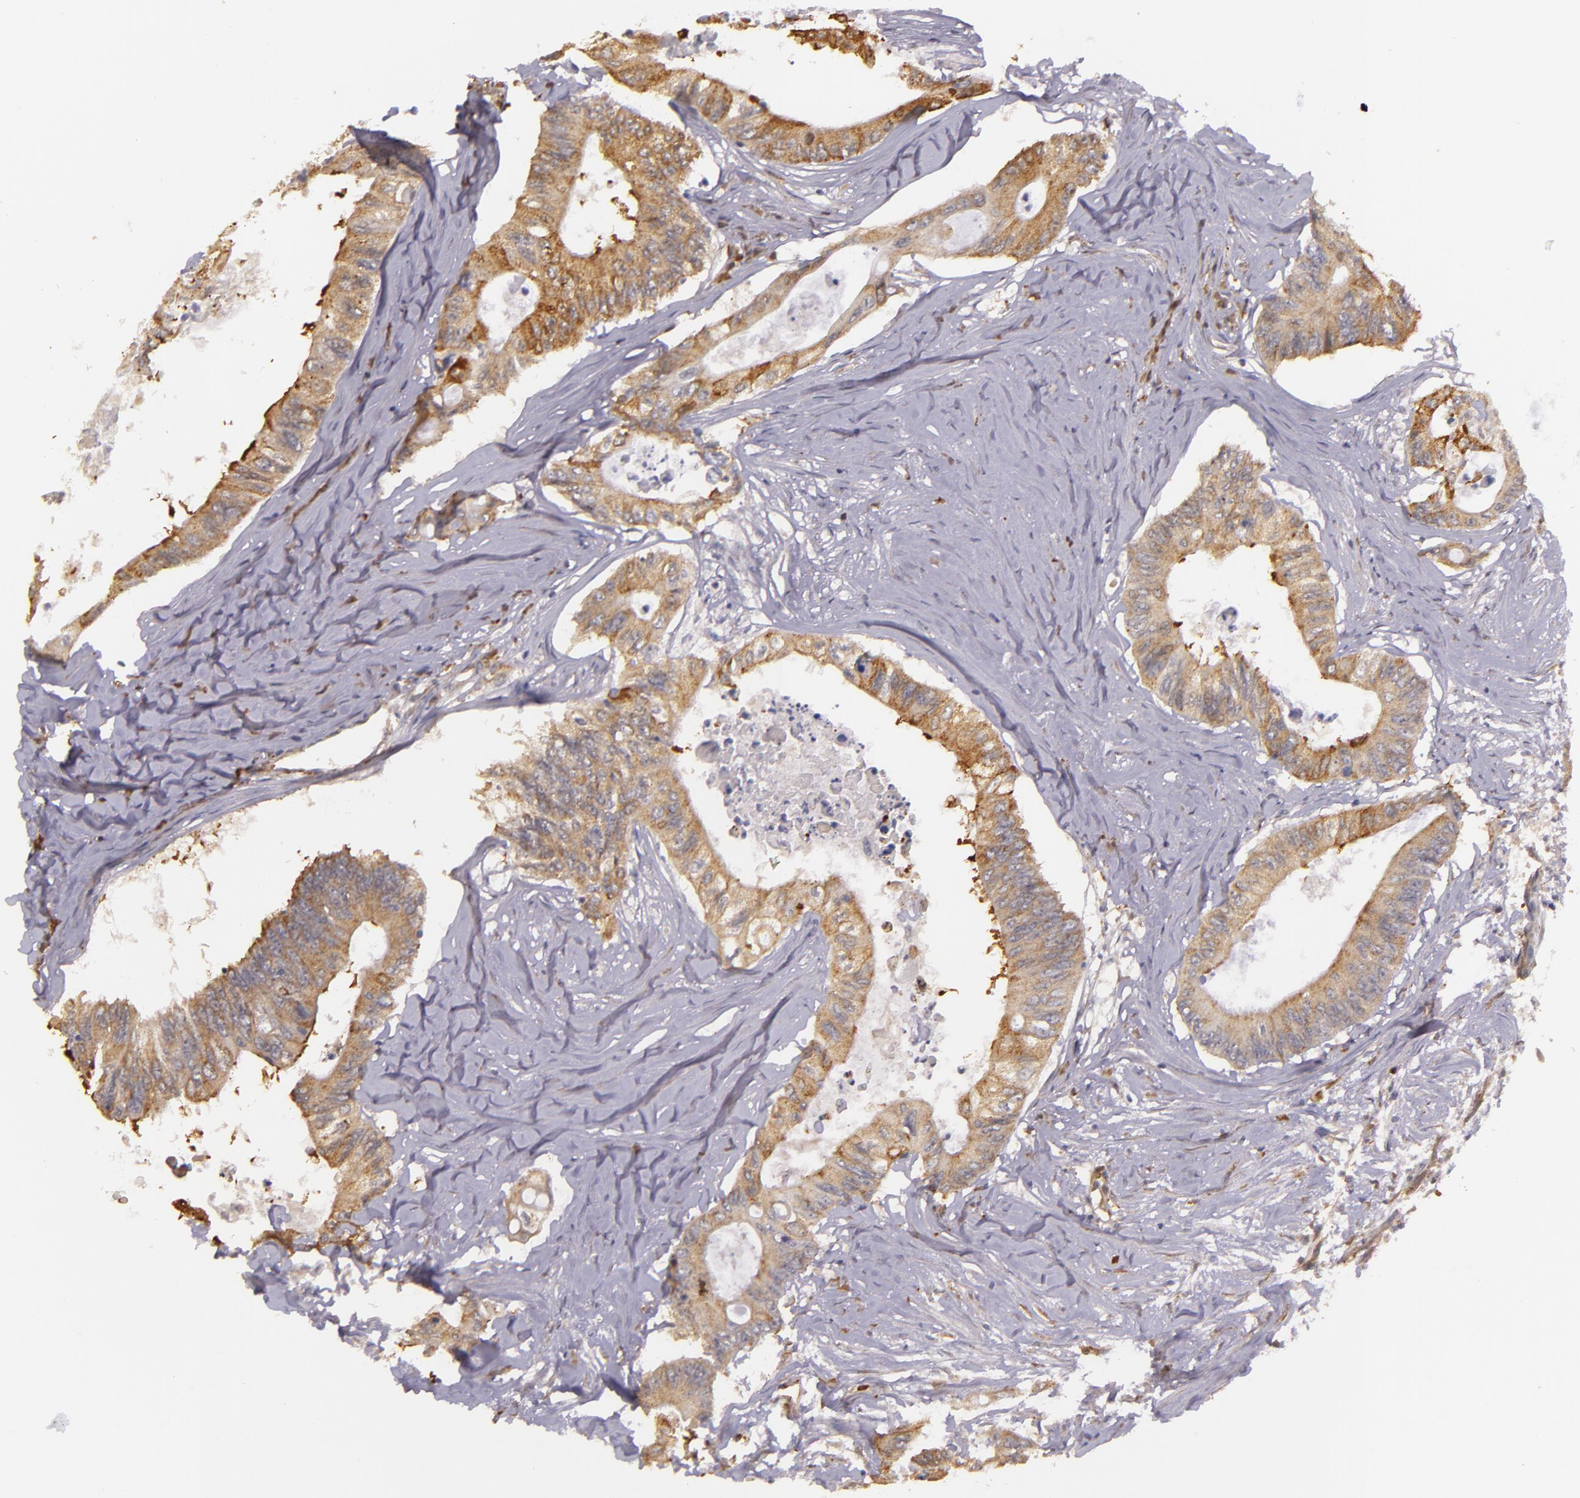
{"staining": {"intensity": "moderate", "quantity": ">75%", "location": "cytoplasmic/membranous"}, "tissue": "colorectal cancer", "cell_type": "Tumor cells", "image_type": "cancer", "snomed": [{"axis": "morphology", "description": "Adenocarcinoma, NOS"}, {"axis": "topography", "description": "Colon"}], "caption": "There is medium levels of moderate cytoplasmic/membranous expression in tumor cells of adenocarcinoma (colorectal), as demonstrated by immunohistochemical staining (brown color).", "gene": "SYTL4", "patient": {"sex": "male", "age": 65}}